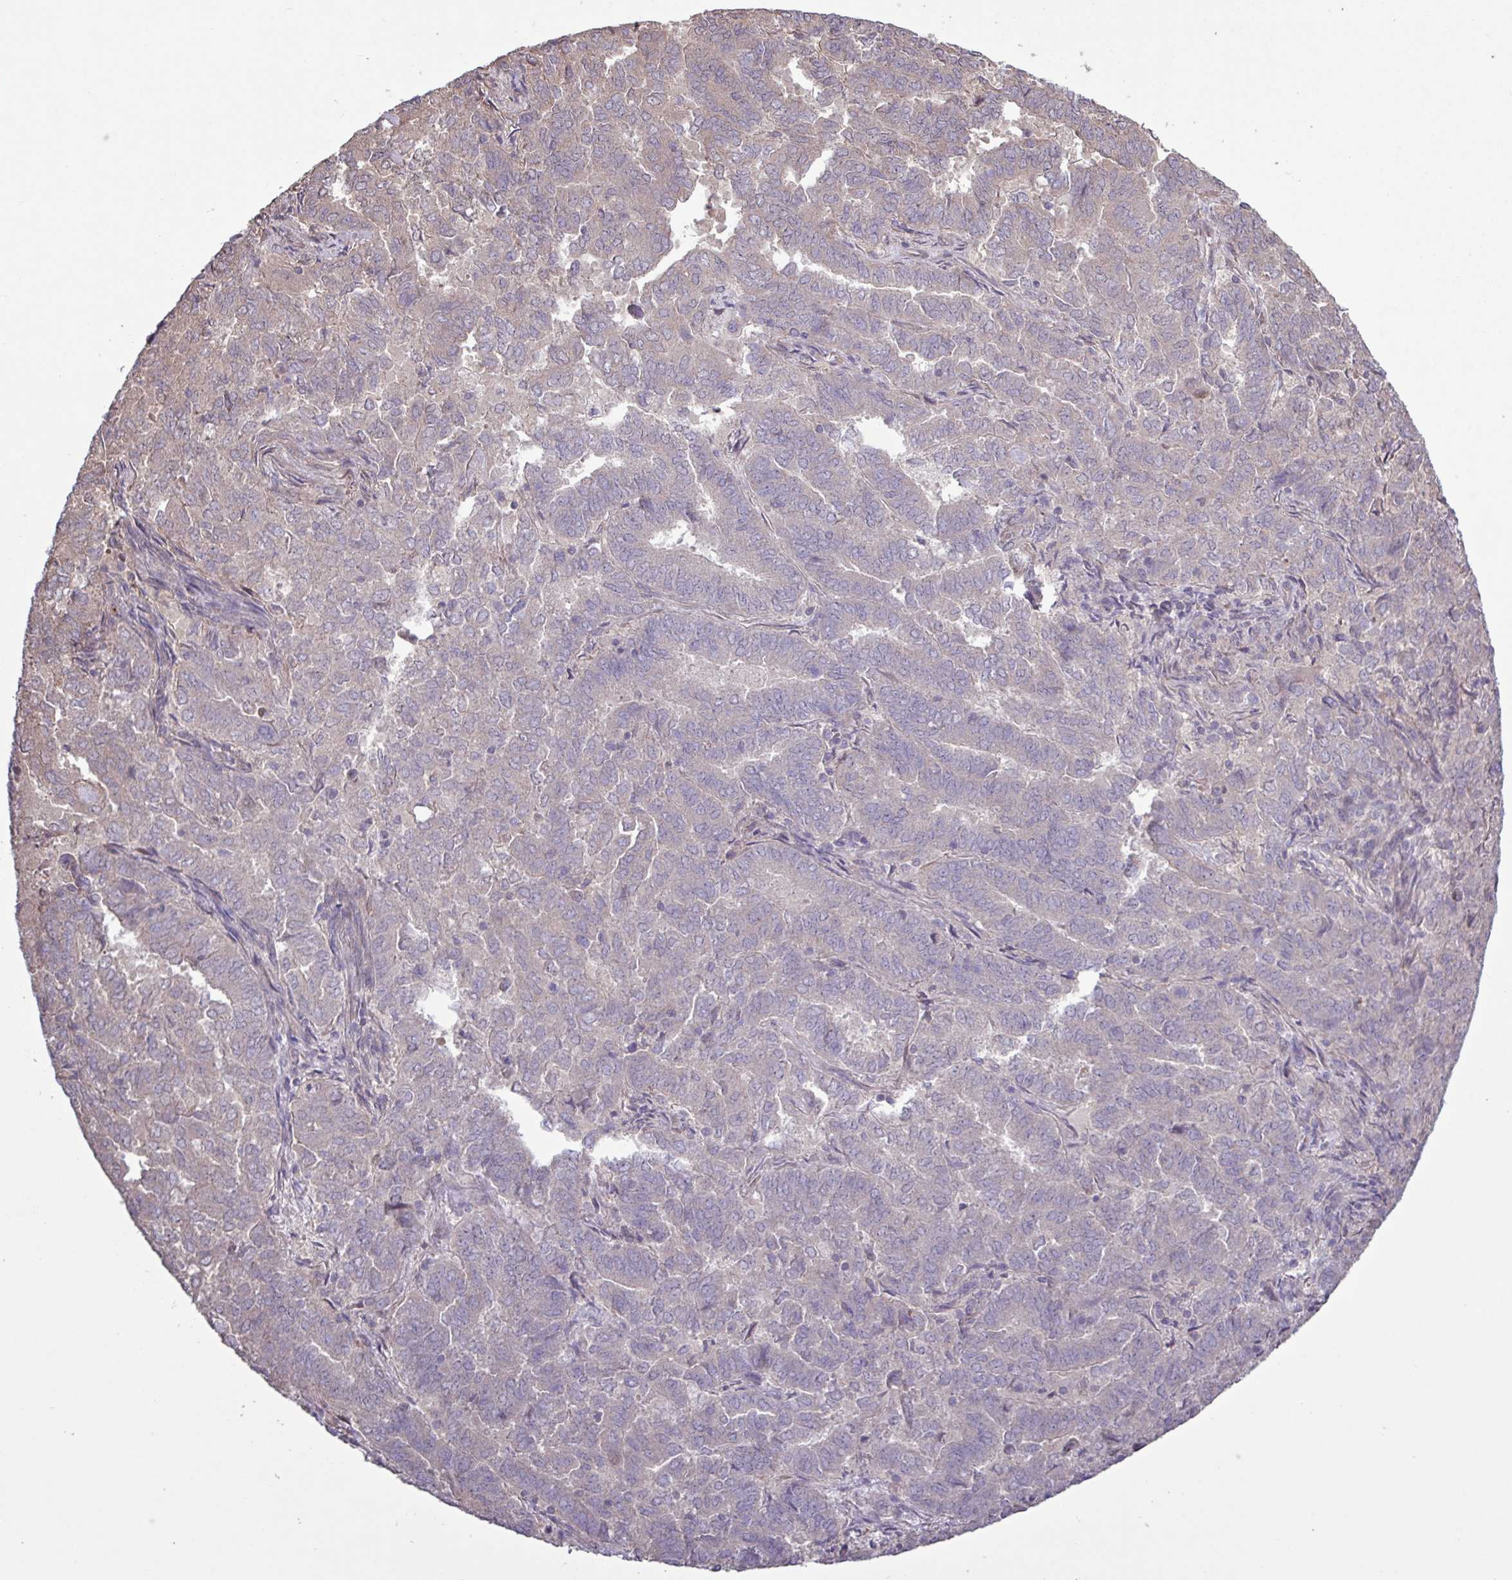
{"staining": {"intensity": "negative", "quantity": "none", "location": "none"}, "tissue": "endometrial cancer", "cell_type": "Tumor cells", "image_type": "cancer", "snomed": [{"axis": "morphology", "description": "Adenocarcinoma, NOS"}, {"axis": "topography", "description": "Endometrium"}], "caption": "Endometrial adenocarcinoma was stained to show a protein in brown. There is no significant expression in tumor cells.", "gene": "TRABD2A", "patient": {"sex": "female", "age": 72}}